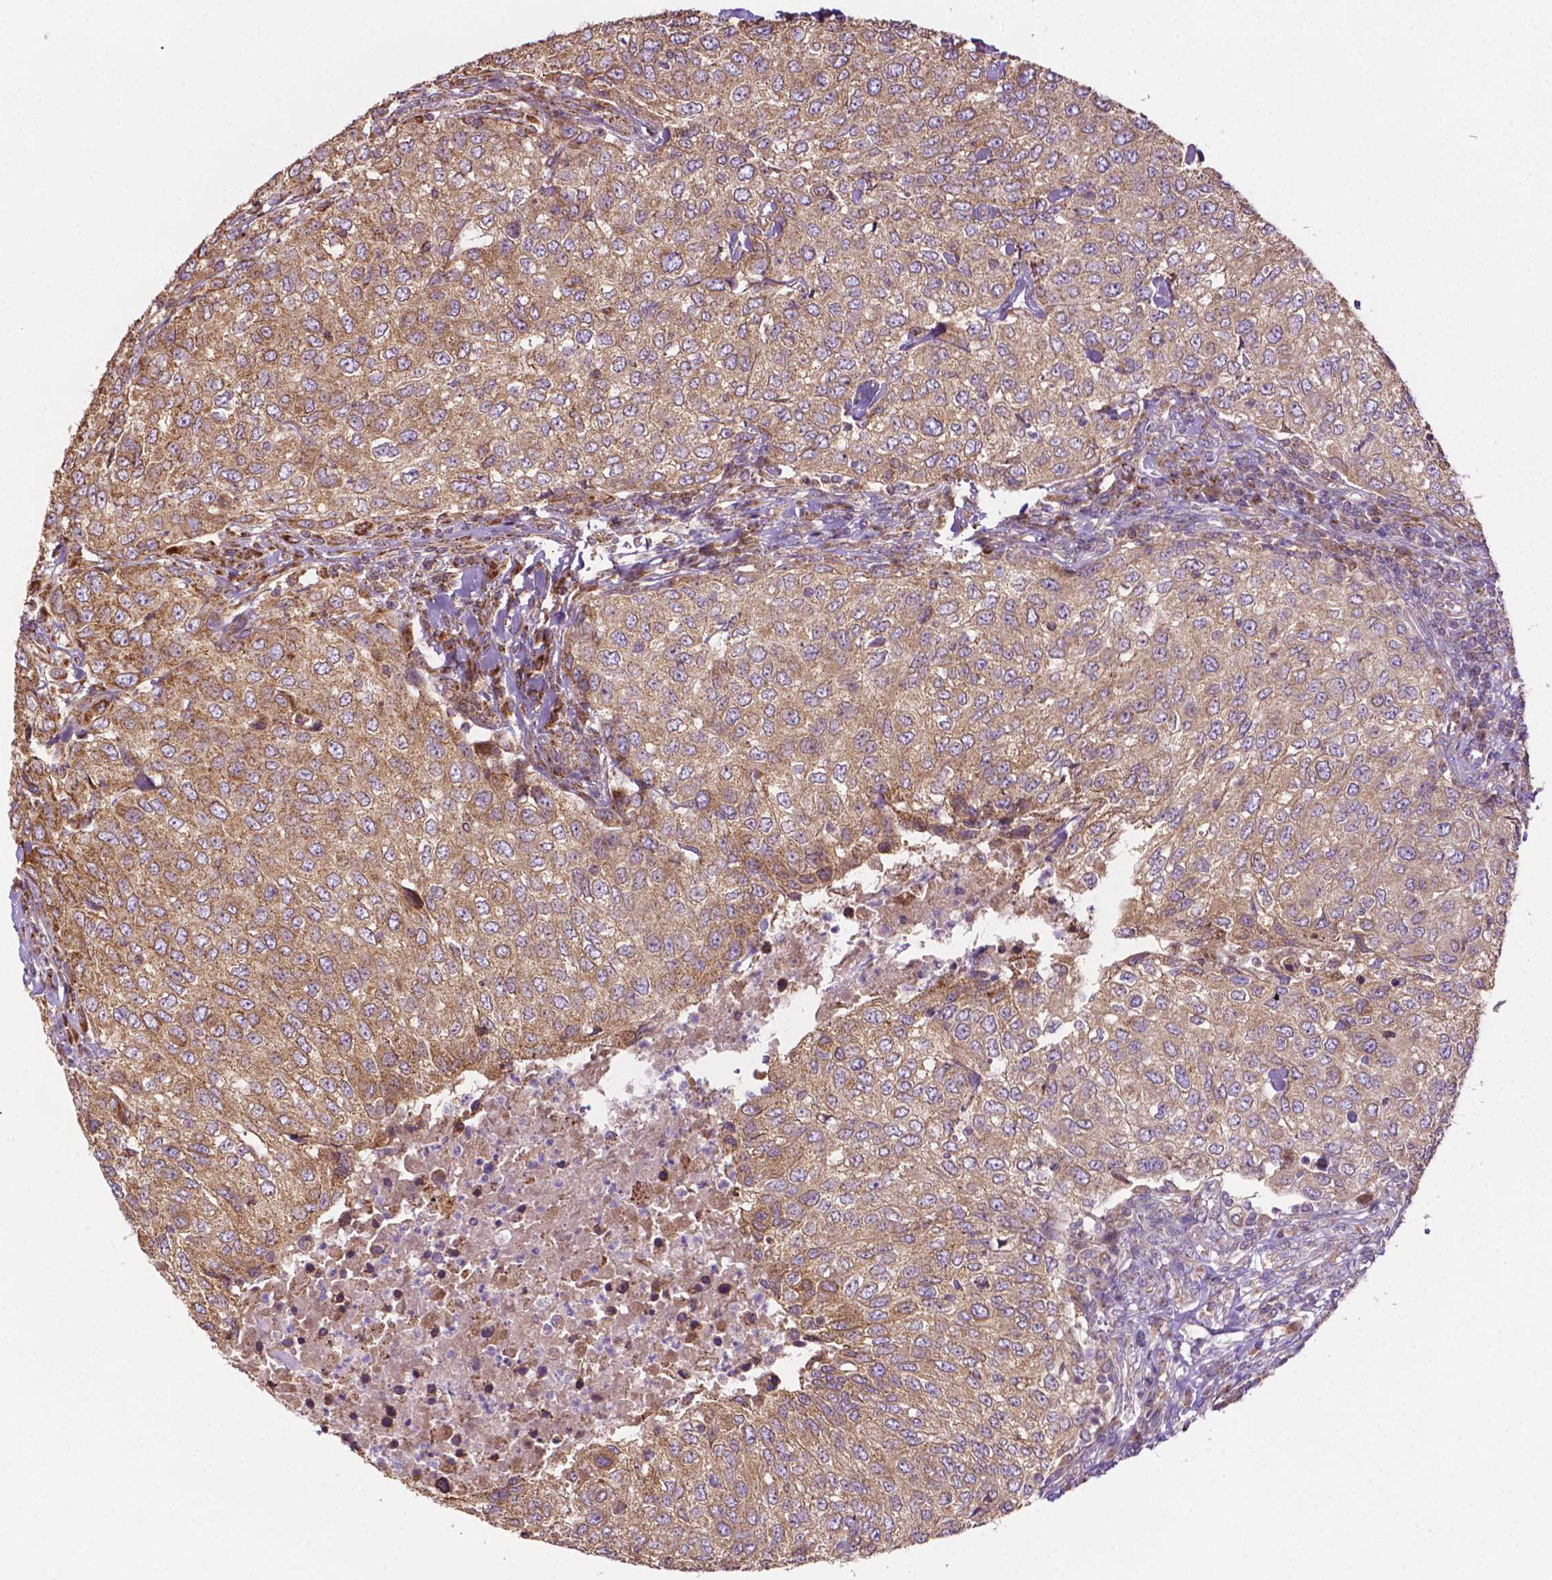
{"staining": {"intensity": "weak", "quantity": ">75%", "location": "cytoplasmic/membranous"}, "tissue": "urothelial cancer", "cell_type": "Tumor cells", "image_type": "cancer", "snomed": [{"axis": "morphology", "description": "Urothelial carcinoma, High grade"}, {"axis": "topography", "description": "Urinary bladder"}], "caption": "Protein expression analysis of human urothelial cancer reveals weak cytoplasmic/membranous staining in approximately >75% of tumor cells. (DAB (3,3'-diaminobenzidine) IHC with brightfield microscopy, high magnification).", "gene": "ILVBL", "patient": {"sex": "female", "age": 78}}